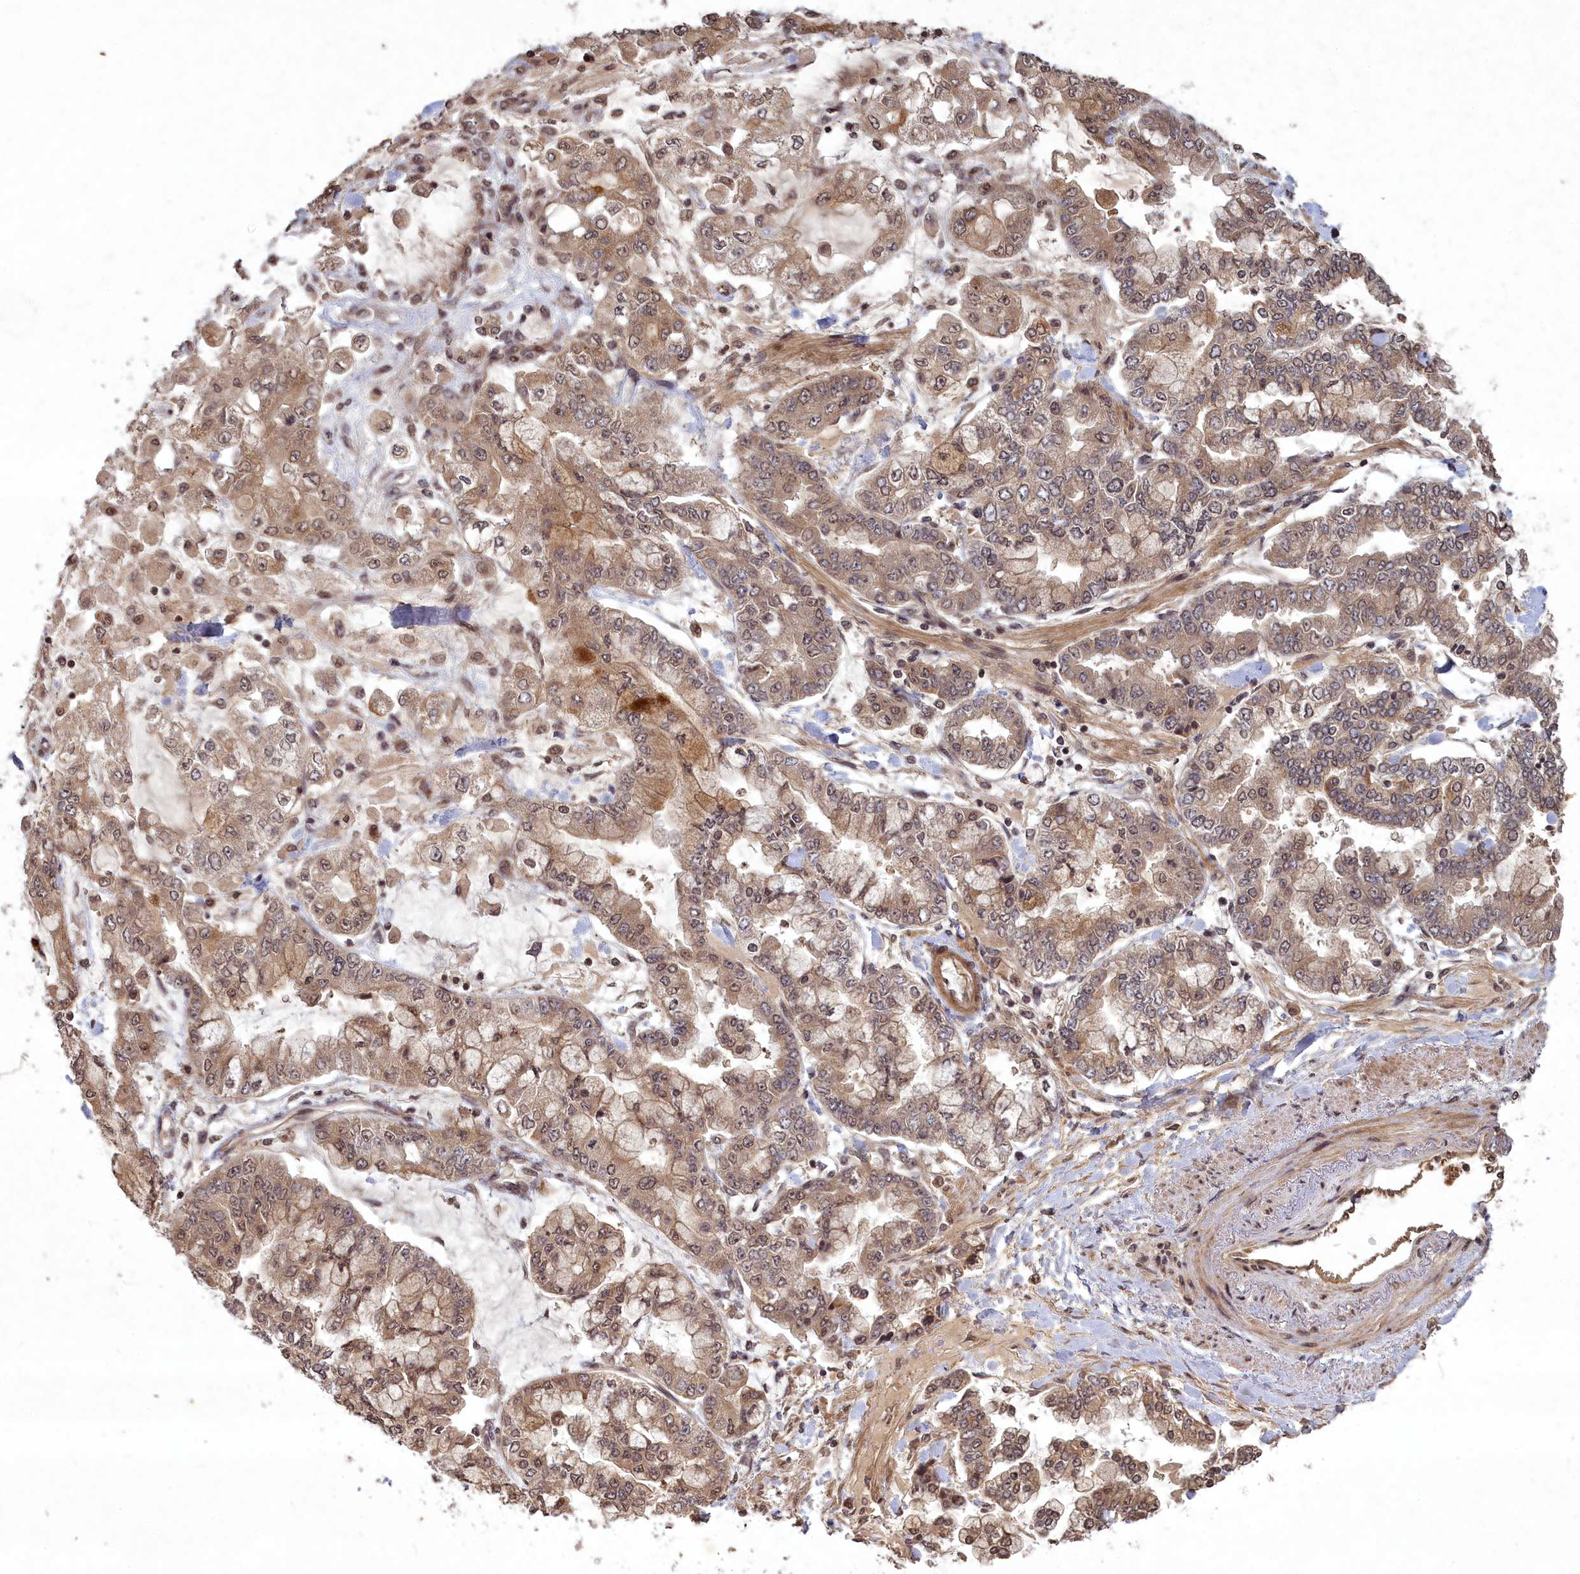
{"staining": {"intensity": "weak", "quantity": ">75%", "location": "cytoplasmic/membranous,nuclear"}, "tissue": "stomach cancer", "cell_type": "Tumor cells", "image_type": "cancer", "snomed": [{"axis": "morphology", "description": "Normal tissue, NOS"}, {"axis": "morphology", "description": "Adenocarcinoma, NOS"}, {"axis": "topography", "description": "Stomach, upper"}, {"axis": "topography", "description": "Stomach"}], "caption": "Immunohistochemistry (IHC) (DAB (3,3'-diaminobenzidine)) staining of adenocarcinoma (stomach) shows weak cytoplasmic/membranous and nuclear protein staining in about >75% of tumor cells.", "gene": "SRMS", "patient": {"sex": "male", "age": 76}}